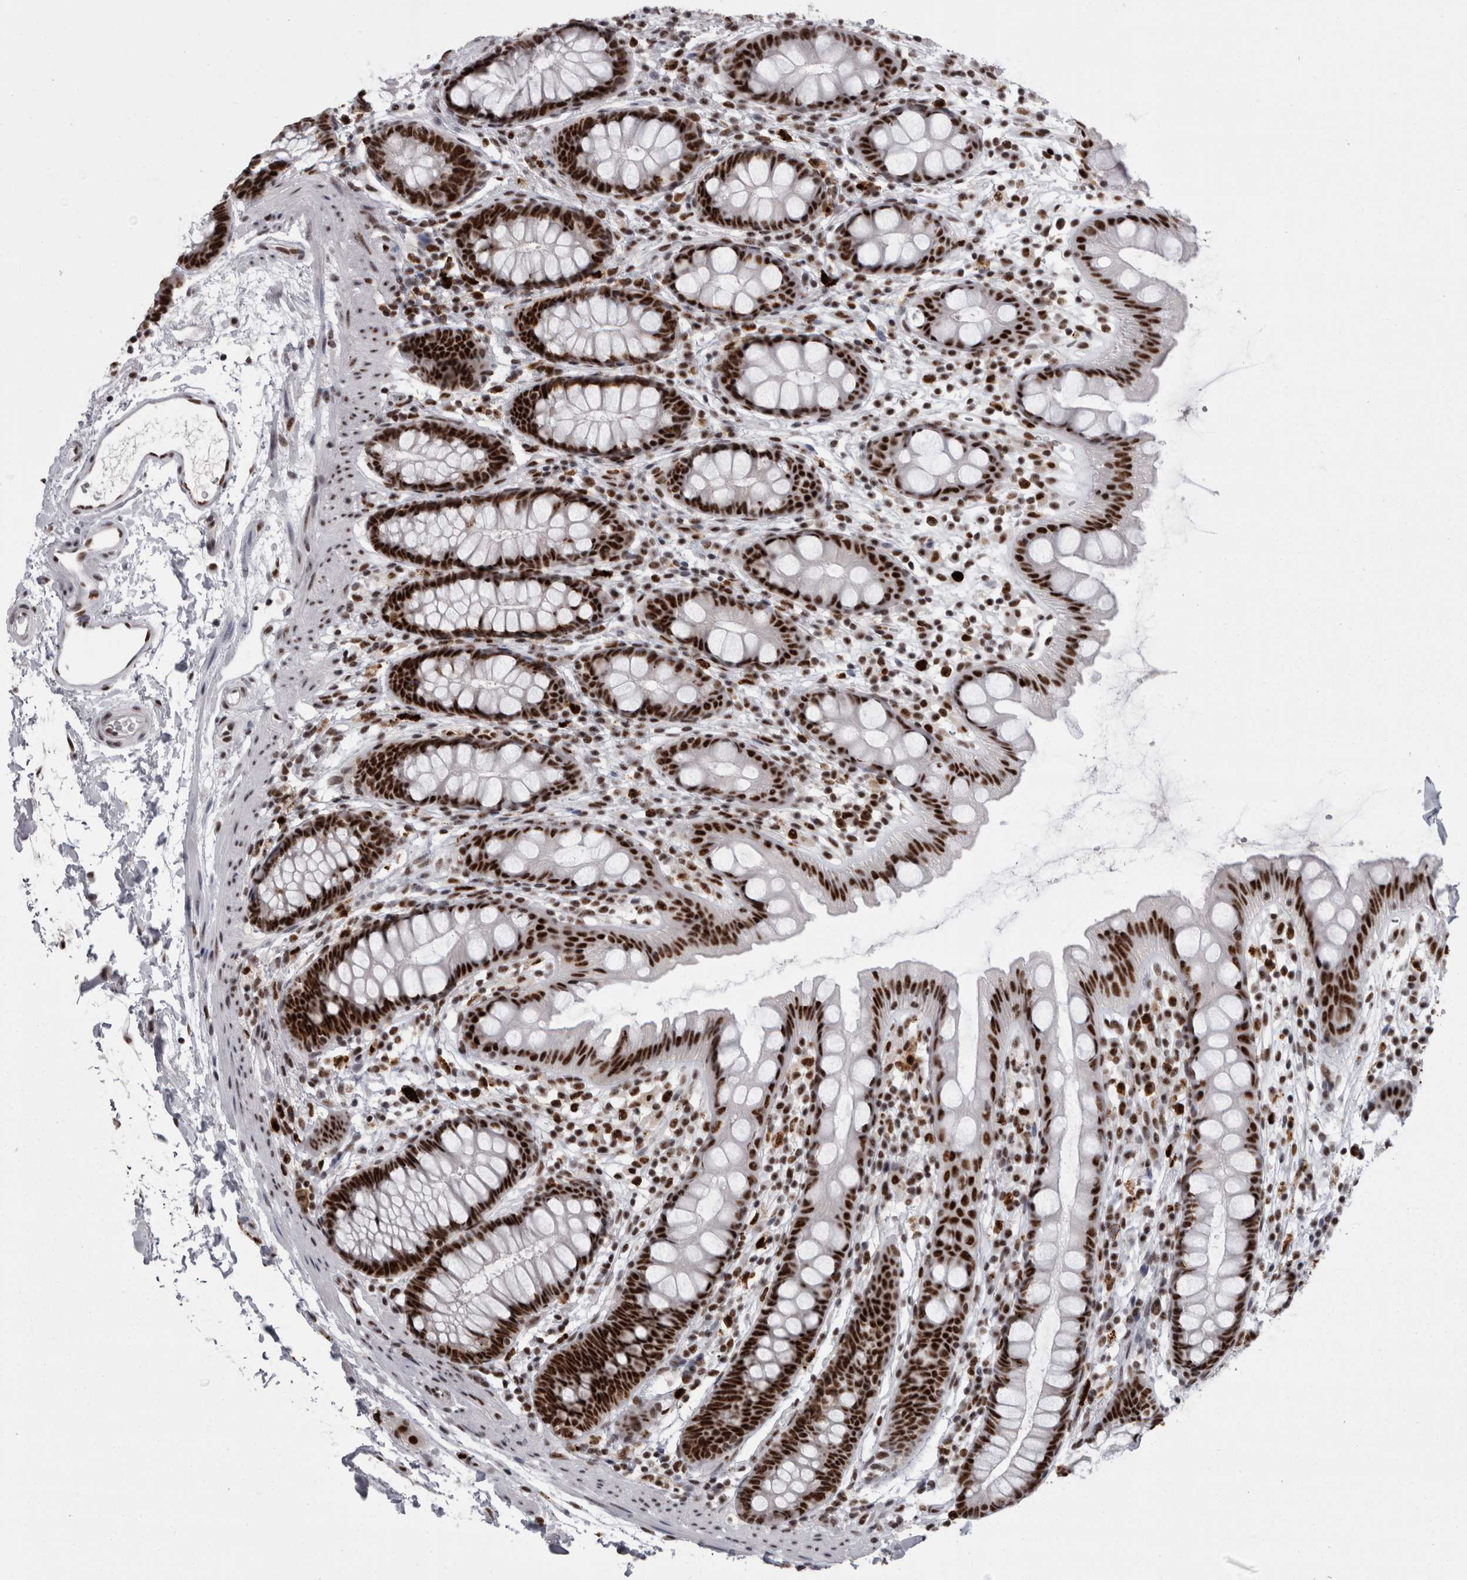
{"staining": {"intensity": "strong", "quantity": ">75%", "location": "nuclear"}, "tissue": "rectum", "cell_type": "Glandular cells", "image_type": "normal", "snomed": [{"axis": "morphology", "description": "Normal tissue, NOS"}, {"axis": "topography", "description": "Rectum"}], "caption": "This is a histology image of IHC staining of benign rectum, which shows strong positivity in the nuclear of glandular cells.", "gene": "SNRNP40", "patient": {"sex": "female", "age": 65}}